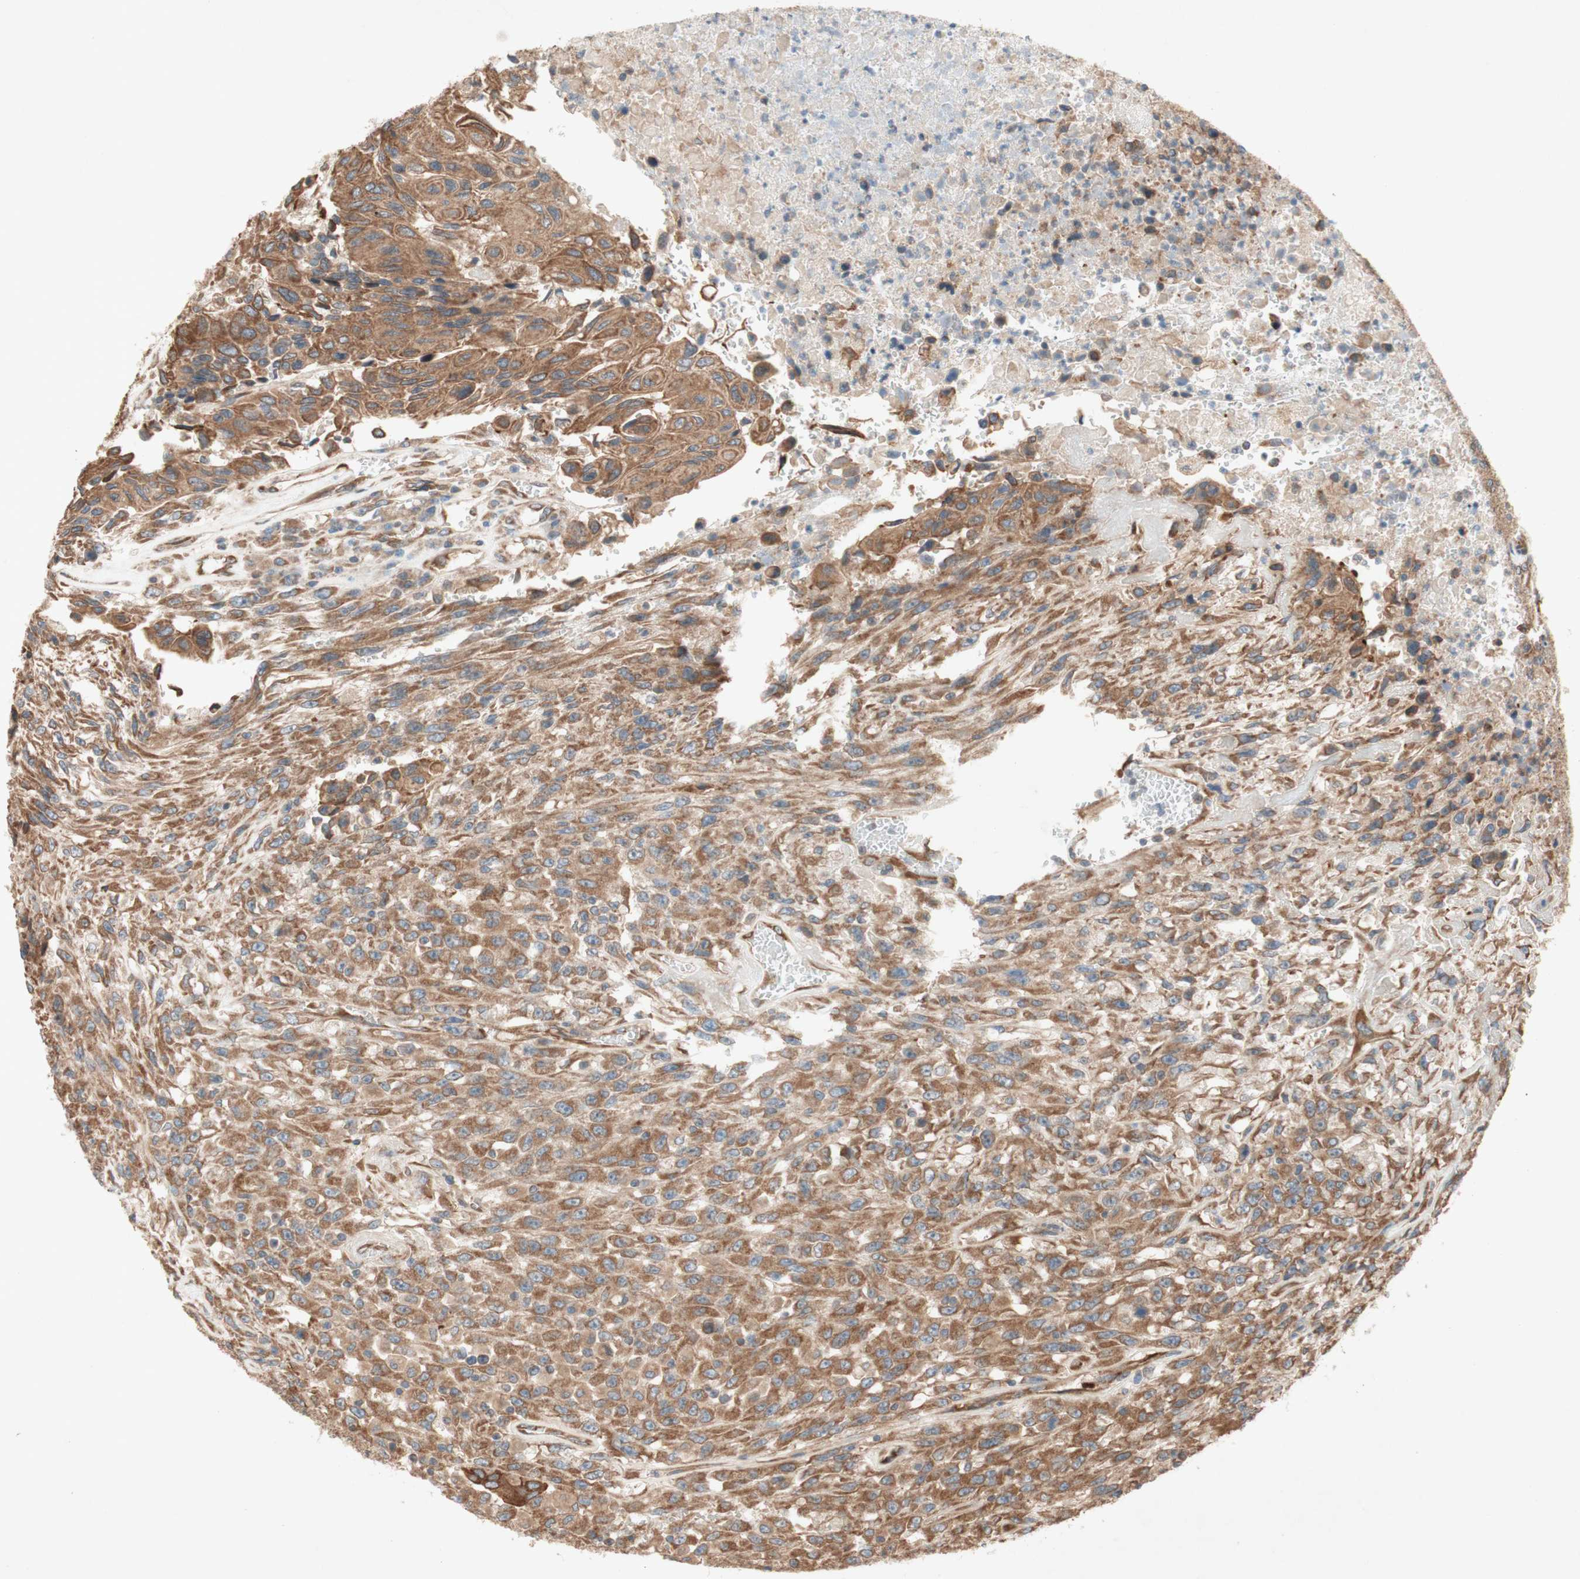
{"staining": {"intensity": "moderate", "quantity": ">75%", "location": "cytoplasmic/membranous"}, "tissue": "urothelial cancer", "cell_type": "Tumor cells", "image_type": "cancer", "snomed": [{"axis": "morphology", "description": "Urothelial carcinoma, High grade"}, {"axis": "topography", "description": "Urinary bladder"}], "caption": "Protein expression analysis of human urothelial cancer reveals moderate cytoplasmic/membranous positivity in approximately >75% of tumor cells.", "gene": "SOCS2", "patient": {"sex": "male", "age": 66}}